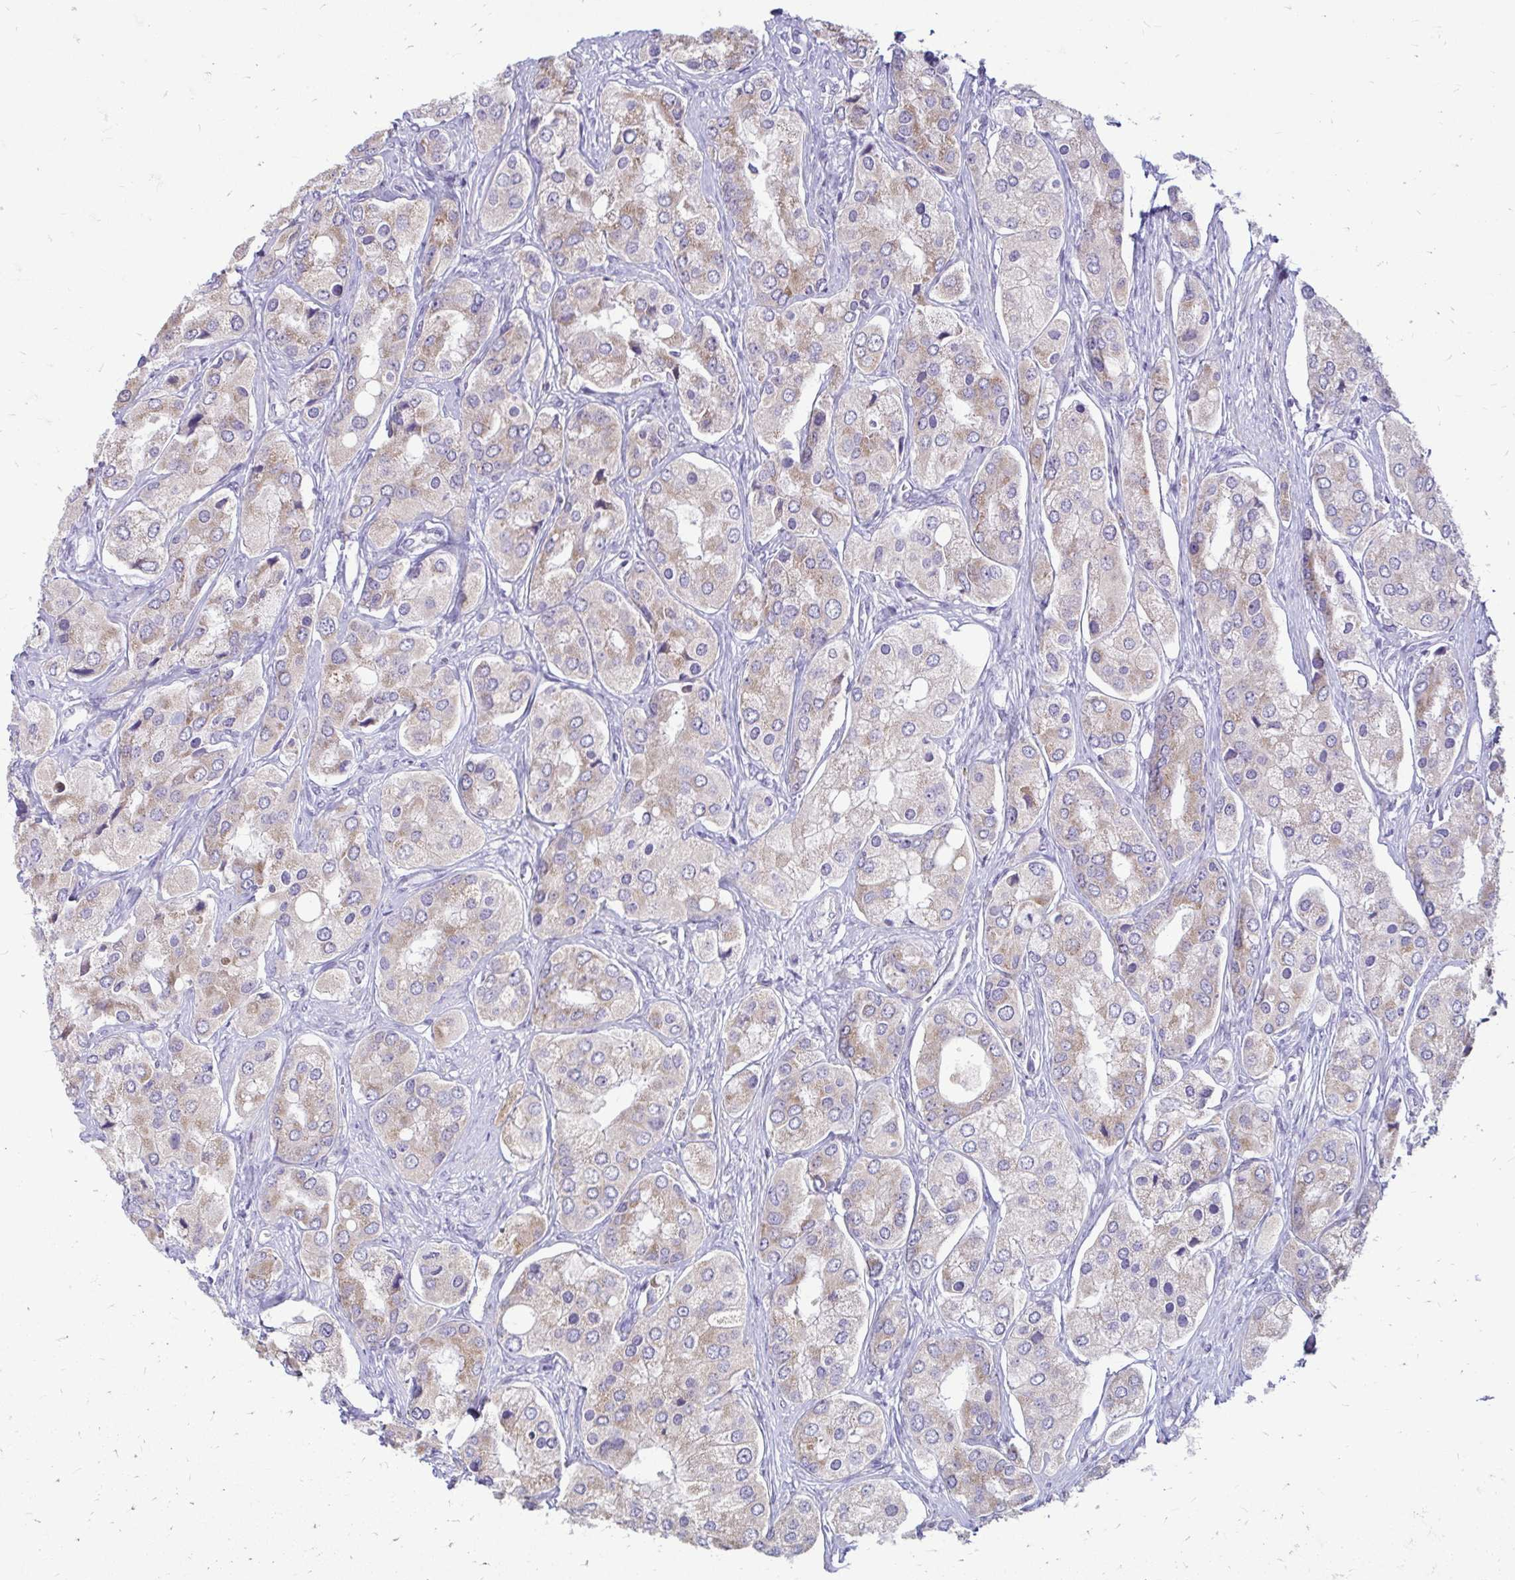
{"staining": {"intensity": "weak", "quantity": "<25%", "location": "cytoplasmic/membranous"}, "tissue": "prostate cancer", "cell_type": "Tumor cells", "image_type": "cancer", "snomed": [{"axis": "morphology", "description": "Adenocarcinoma, Low grade"}, {"axis": "topography", "description": "Prostate"}], "caption": "This is an immunohistochemistry (IHC) micrograph of human prostate cancer. There is no positivity in tumor cells.", "gene": "SAMD13", "patient": {"sex": "male", "age": 69}}